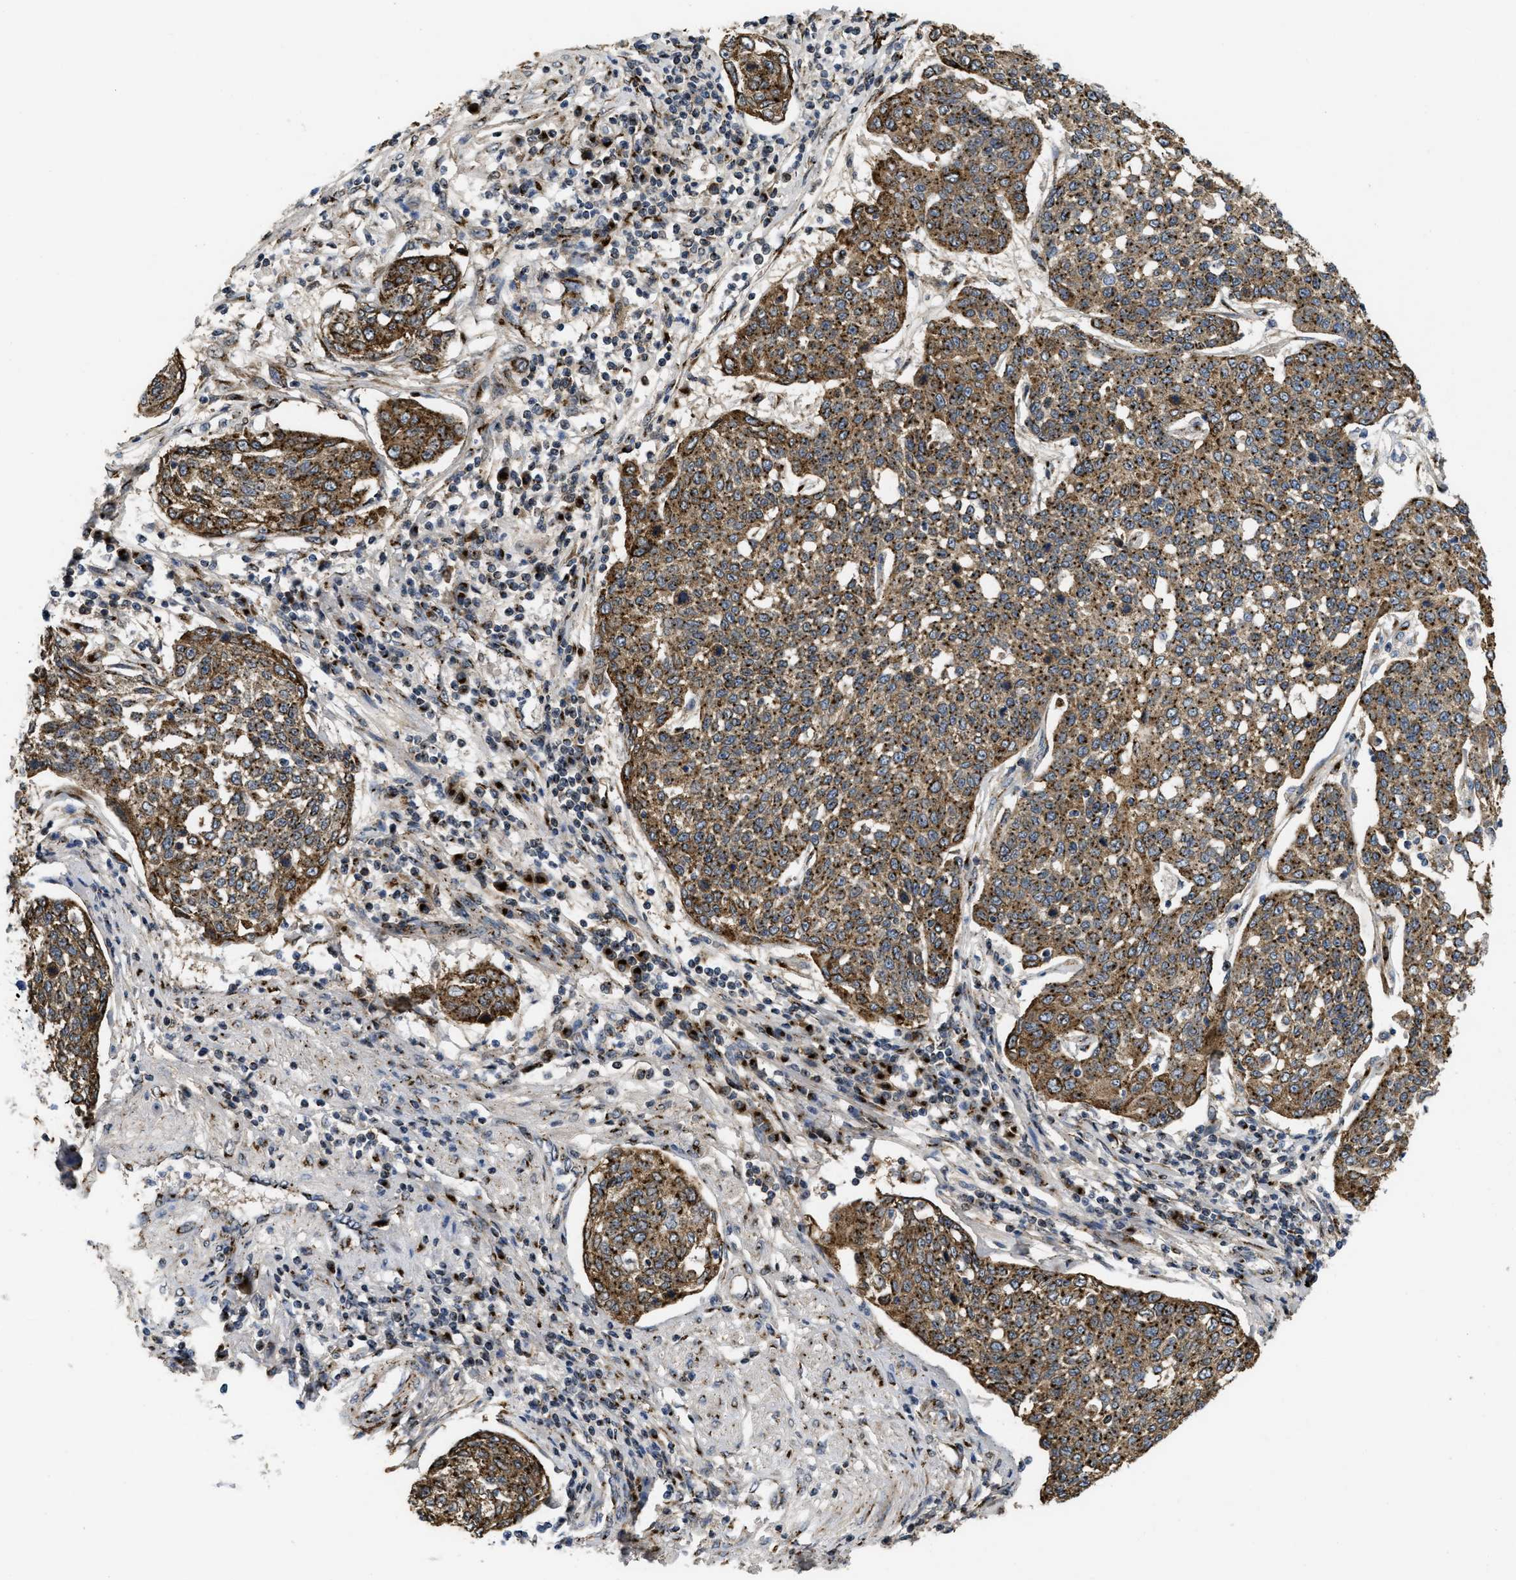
{"staining": {"intensity": "moderate", "quantity": ">75%", "location": "cytoplasmic/membranous"}, "tissue": "cervical cancer", "cell_type": "Tumor cells", "image_type": "cancer", "snomed": [{"axis": "morphology", "description": "Squamous cell carcinoma, NOS"}, {"axis": "topography", "description": "Cervix"}], "caption": "Moderate cytoplasmic/membranous staining for a protein is seen in about >75% of tumor cells of squamous cell carcinoma (cervical) using immunohistochemistry (IHC).", "gene": "ZNF70", "patient": {"sex": "female", "age": 34}}